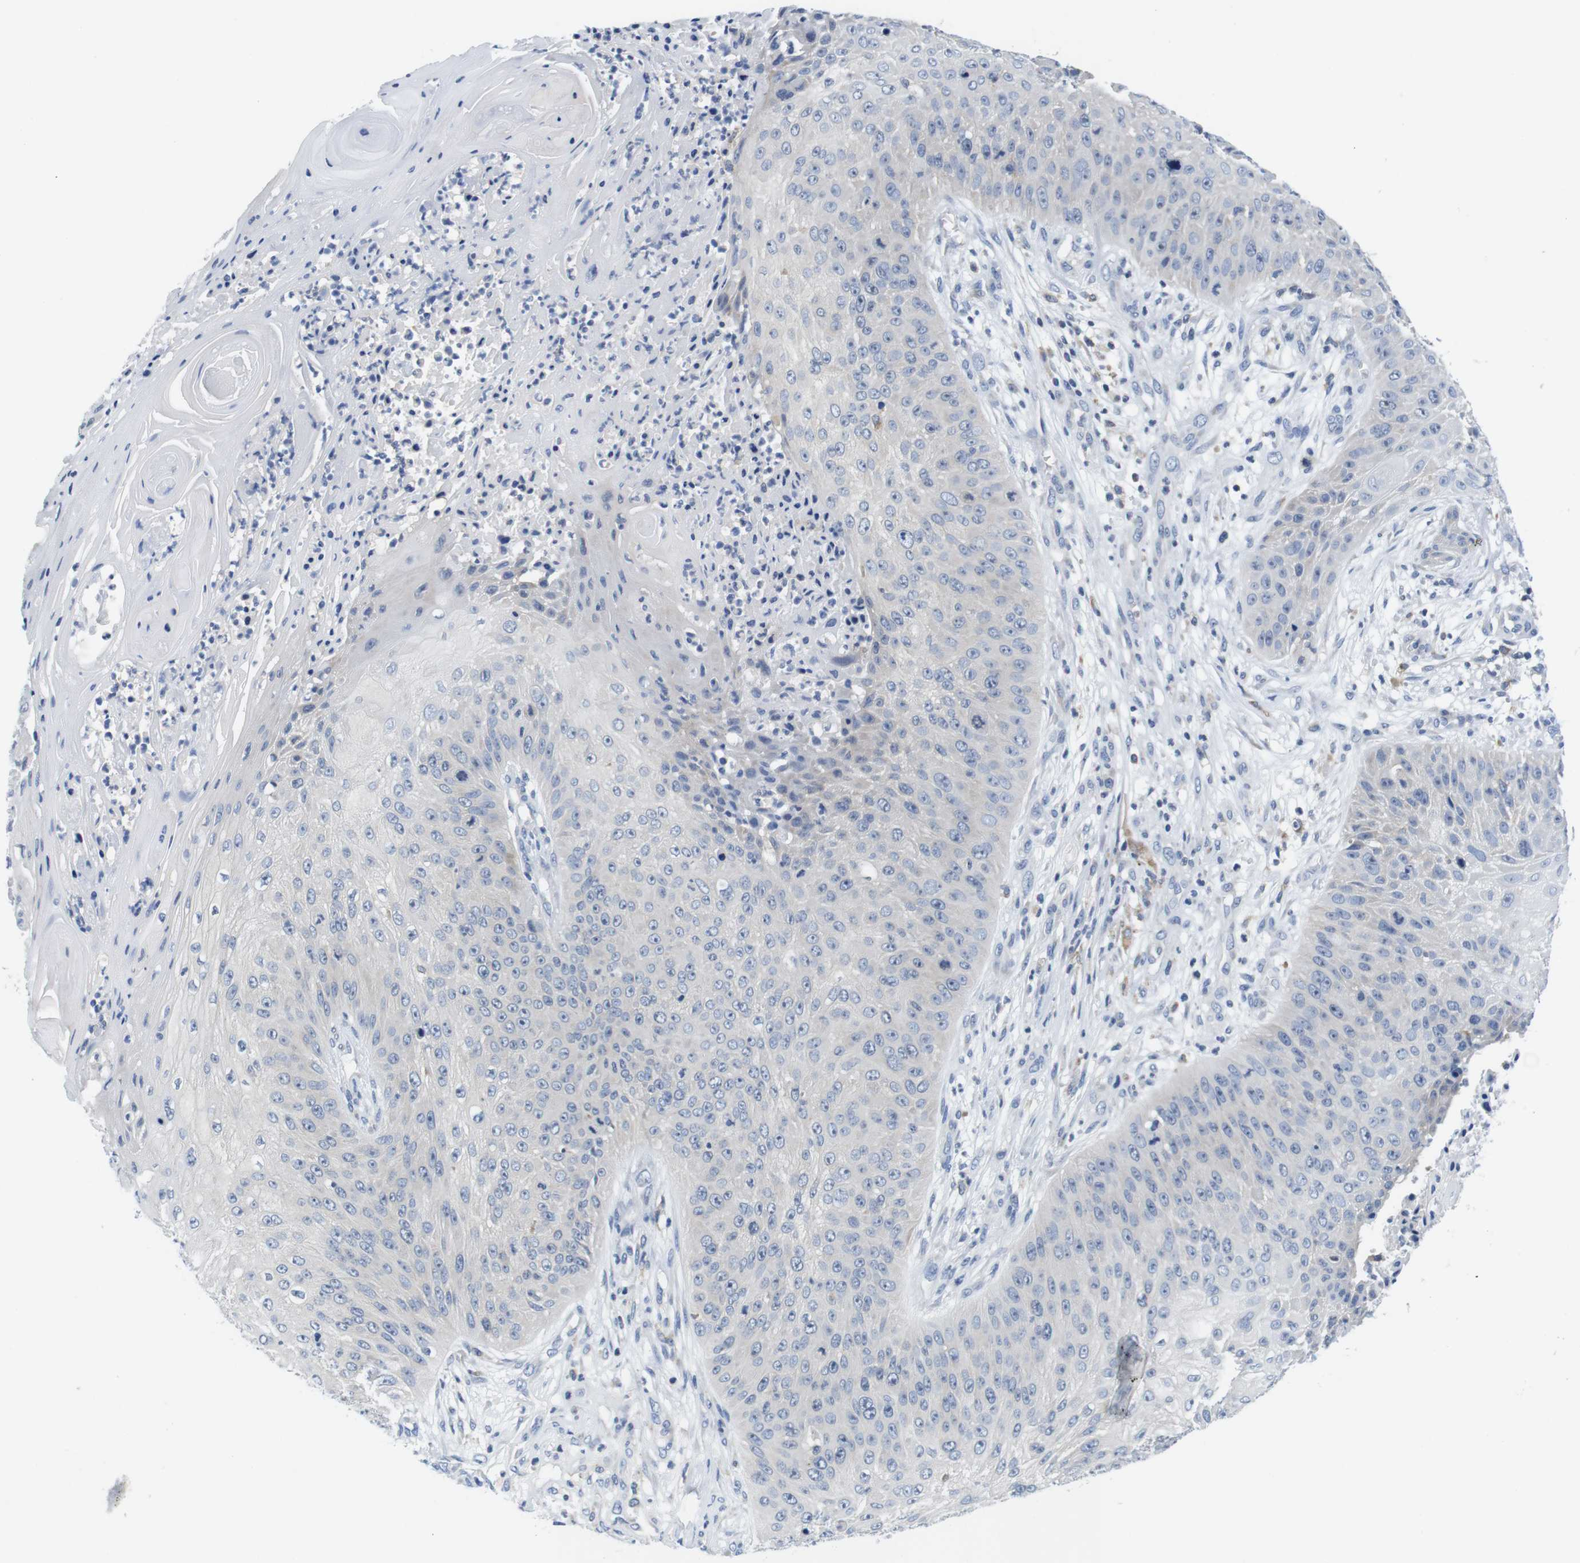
{"staining": {"intensity": "negative", "quantity": "none", "location": "none"}, "tissue": "skin cancer", "cell_type": "Tumor cells", "image_type": "cancer", "snomed": [{"axis": "morphology", "description": "Squamous cell carcinoma, NOS"}, {"axis": "topography", "description": "Skin"}], "caption": "Immunohistochemistry (IHC) histopathology image of squamous cell carcinoma (skin) stained for a protein (brown), which demonstrates no positivity in tumor cells.", "gene": "CNGA2", "patient": {"sex": "female", "age": 80}}